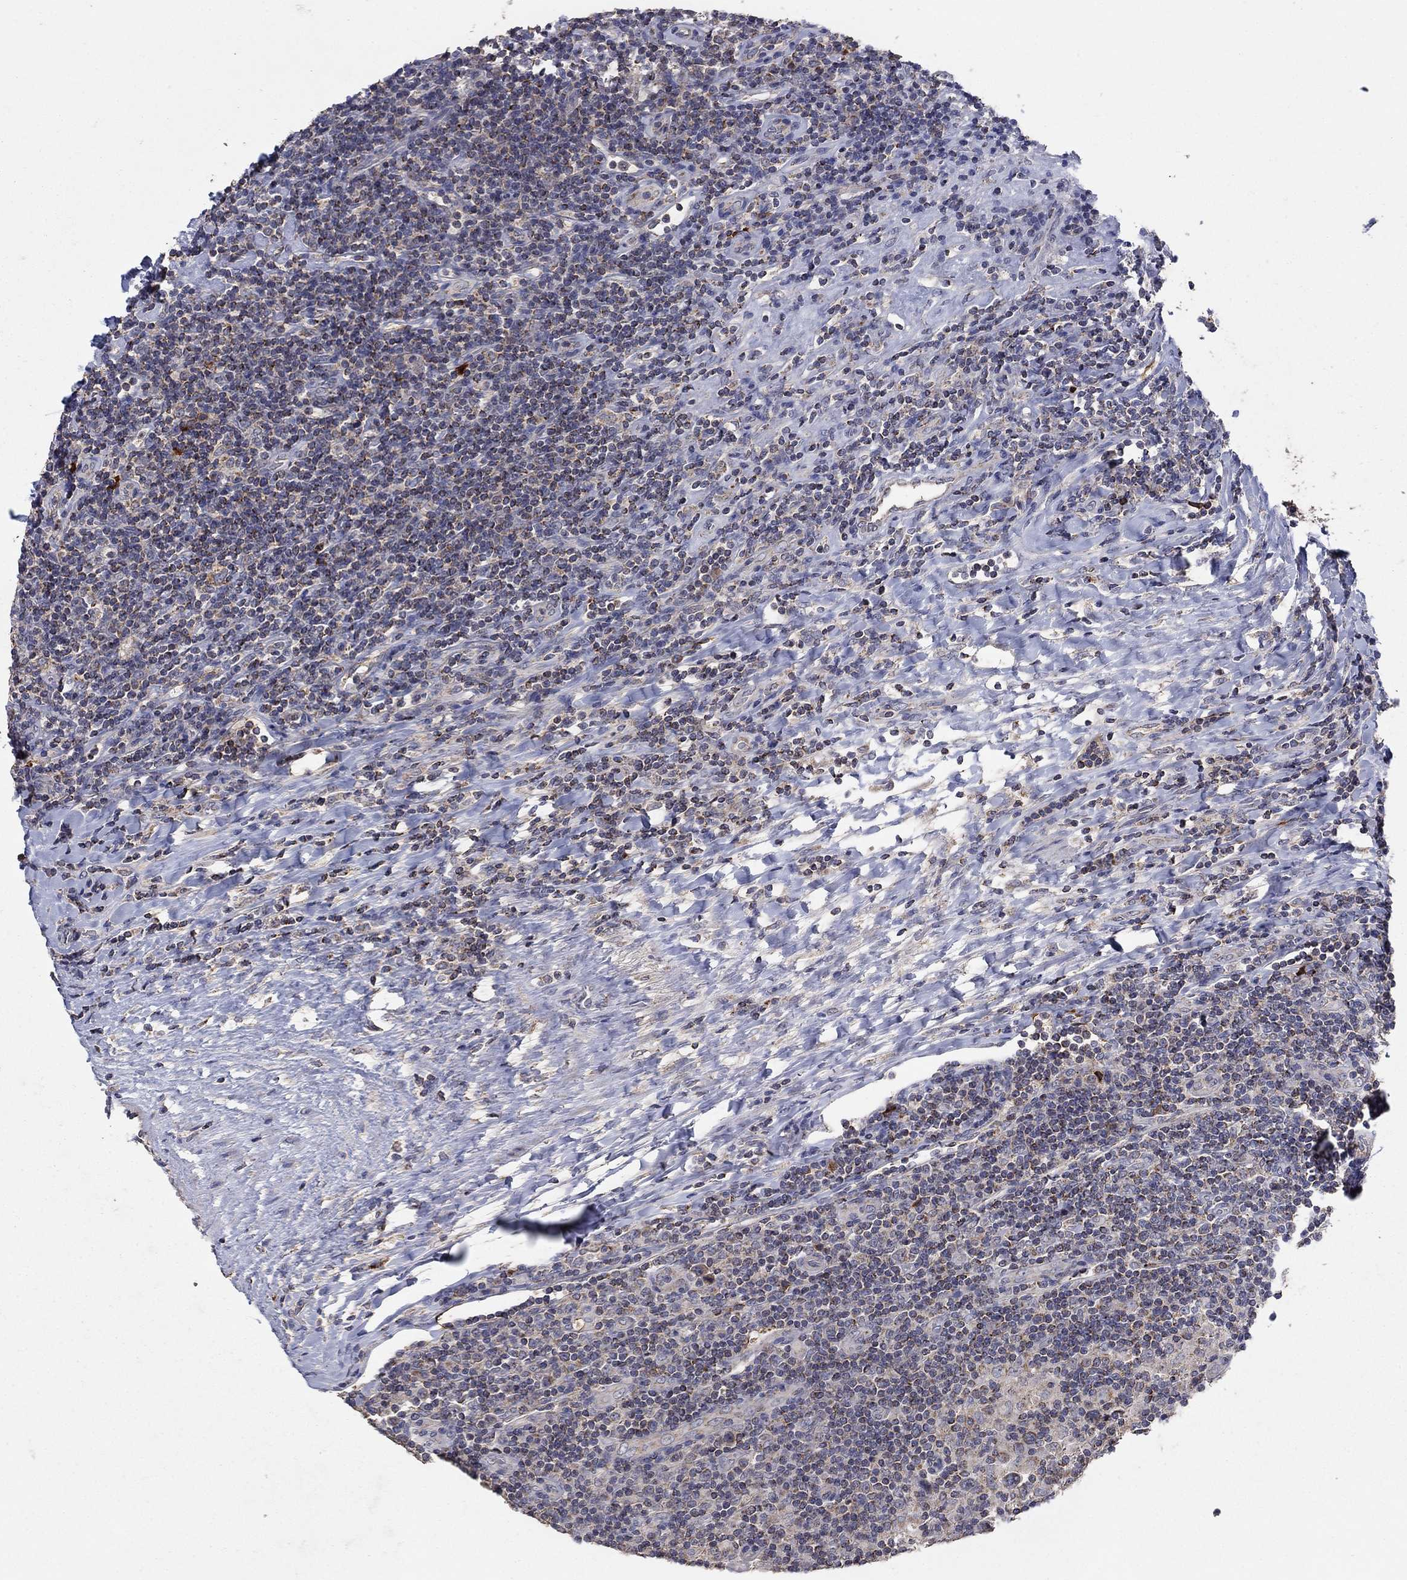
{"staining": {"intensity": "weak", "quantity": ">75%", "location": "cytoplasmic/membranous"}, "tissue": "lymphoma", "cell_type": "Tumor cells", "image_type": "cancer", "snomed": [{"axis": "morphology", "description": "Hodgkin's disease, NOS"}, {"axis": "topography", "description": "Lymph node"}], "caption": "This is a micrograph of immunohistochemistry staining of lymphoma, which shows weak staining in the cytoplasmic/membranous of tumor cells.", "gene": "GPSM1", "patient": {"sex": "male", "age": 40}}